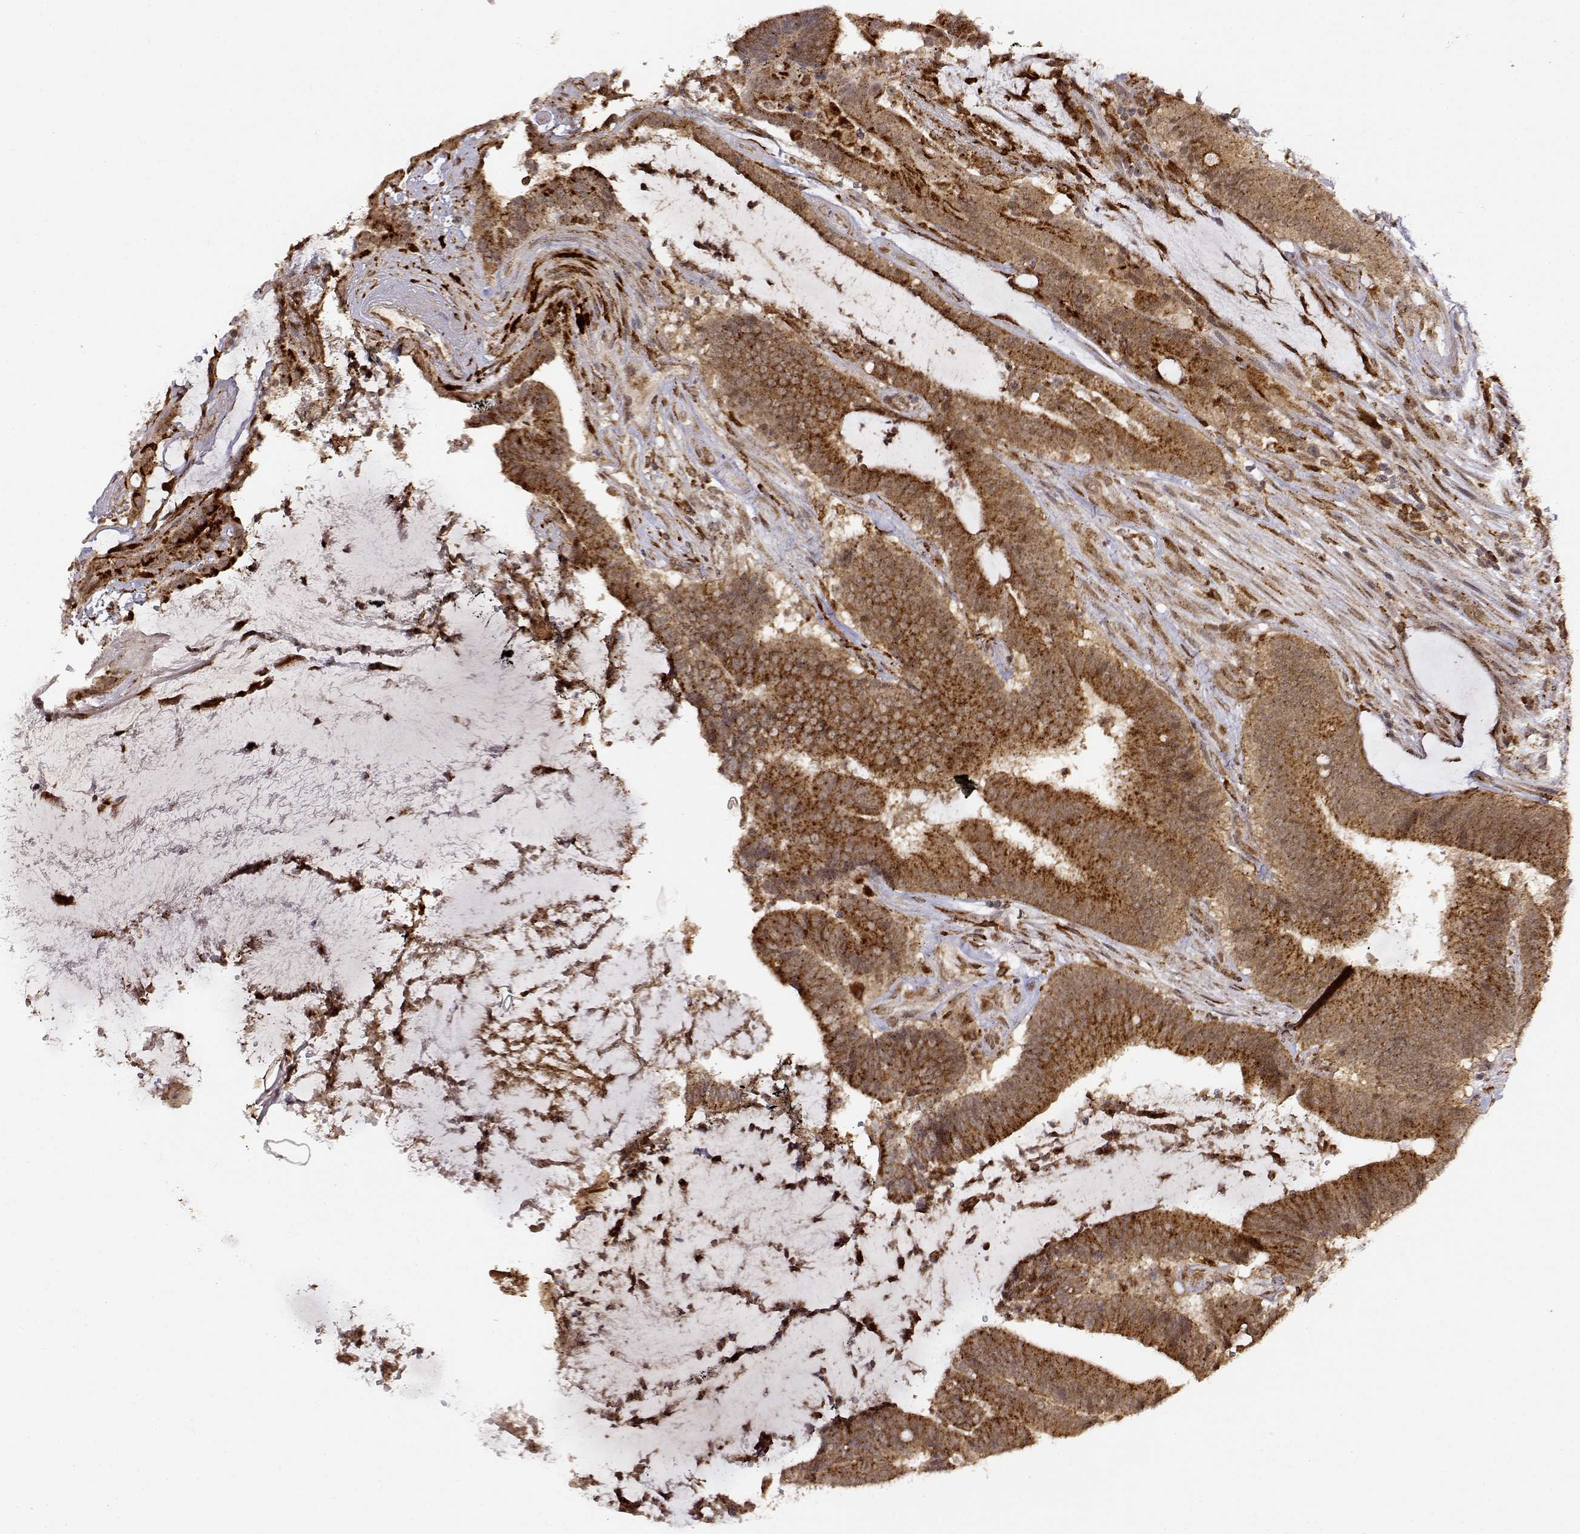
{"staining": {"intensity": "moderate", "quantity": ">75%", "location": "cytoplasmic/membranous"}, "tissue": "colorectal cancer", "cell_type": "Tumor cells", "image_type": "cancer", "snomed": [{"axis": "morphology", "description": "Adenocarcinoma, NOS"}, {"axis": "topography", "description": "Colon"}], "caption": "A brown stain shows moderate cytoplasmic/membranous positivity of a protein in human colorectal cancer tumor cells. (DAB (3,3'-diaminobenzidine) IHC with brightfield microscopy, high magnification).", "gene": "RNF13", "patient": {"sex": "female", "age": 43}}